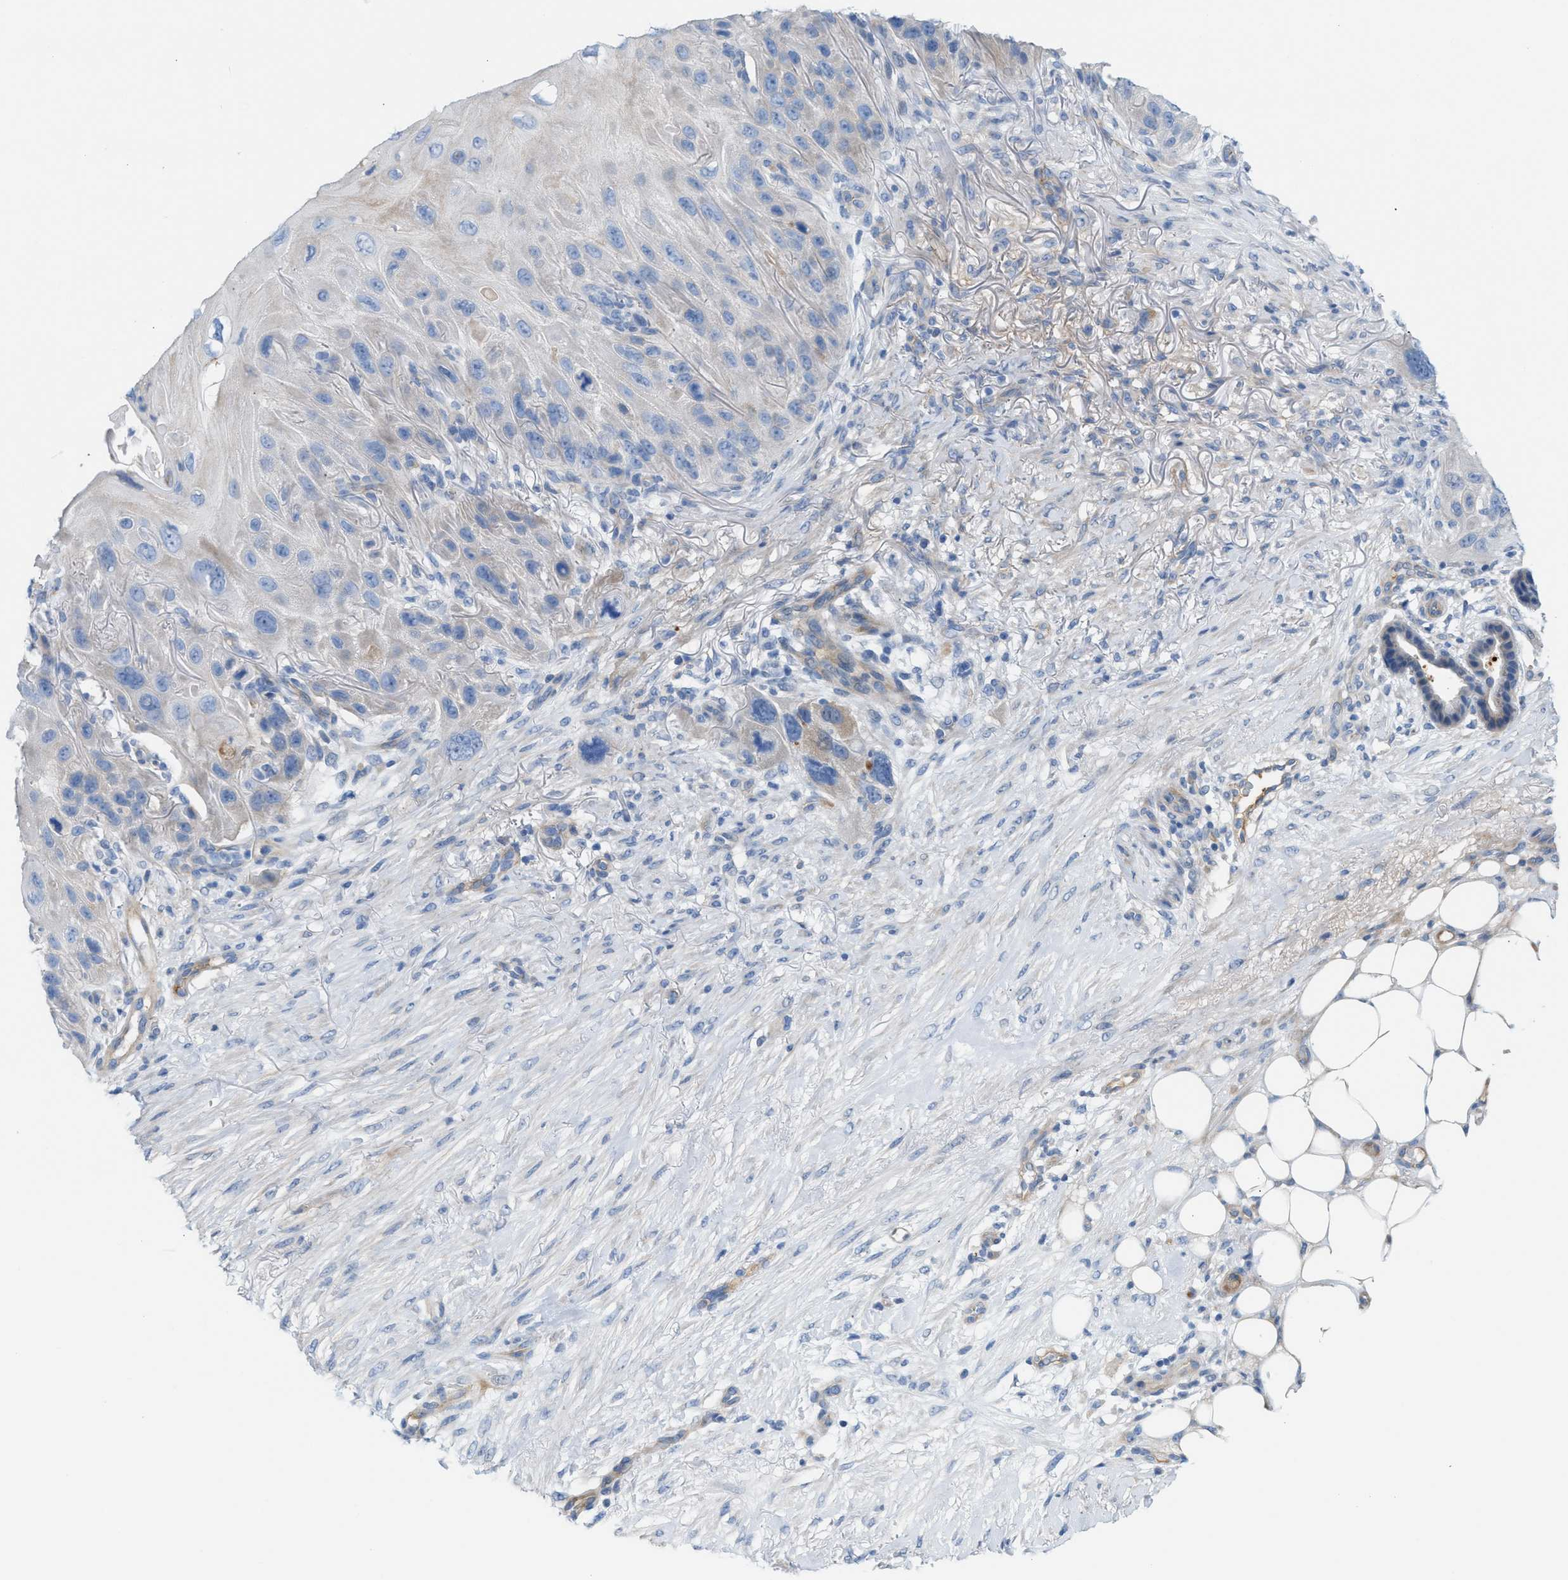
{"staining": {"intensity": "negative", "quantity": "none", "location": "none"}, "tissue": "skin cancer", "cell_type": "Tumor cells", "image_type": "cancer", "snomed": [{"axis": "morphology", "description": "Squamous cell carcinoma, NOS"}, {"axis": "topography", "description": "Skin"}], "caption": "Immunohistochemistry (IHC) of human skin cancer (squamous cell carcinoma) shows no positivity in tumor cells.", "gene": "MPP3", "patient": {"sex": "female", "age": 80}}